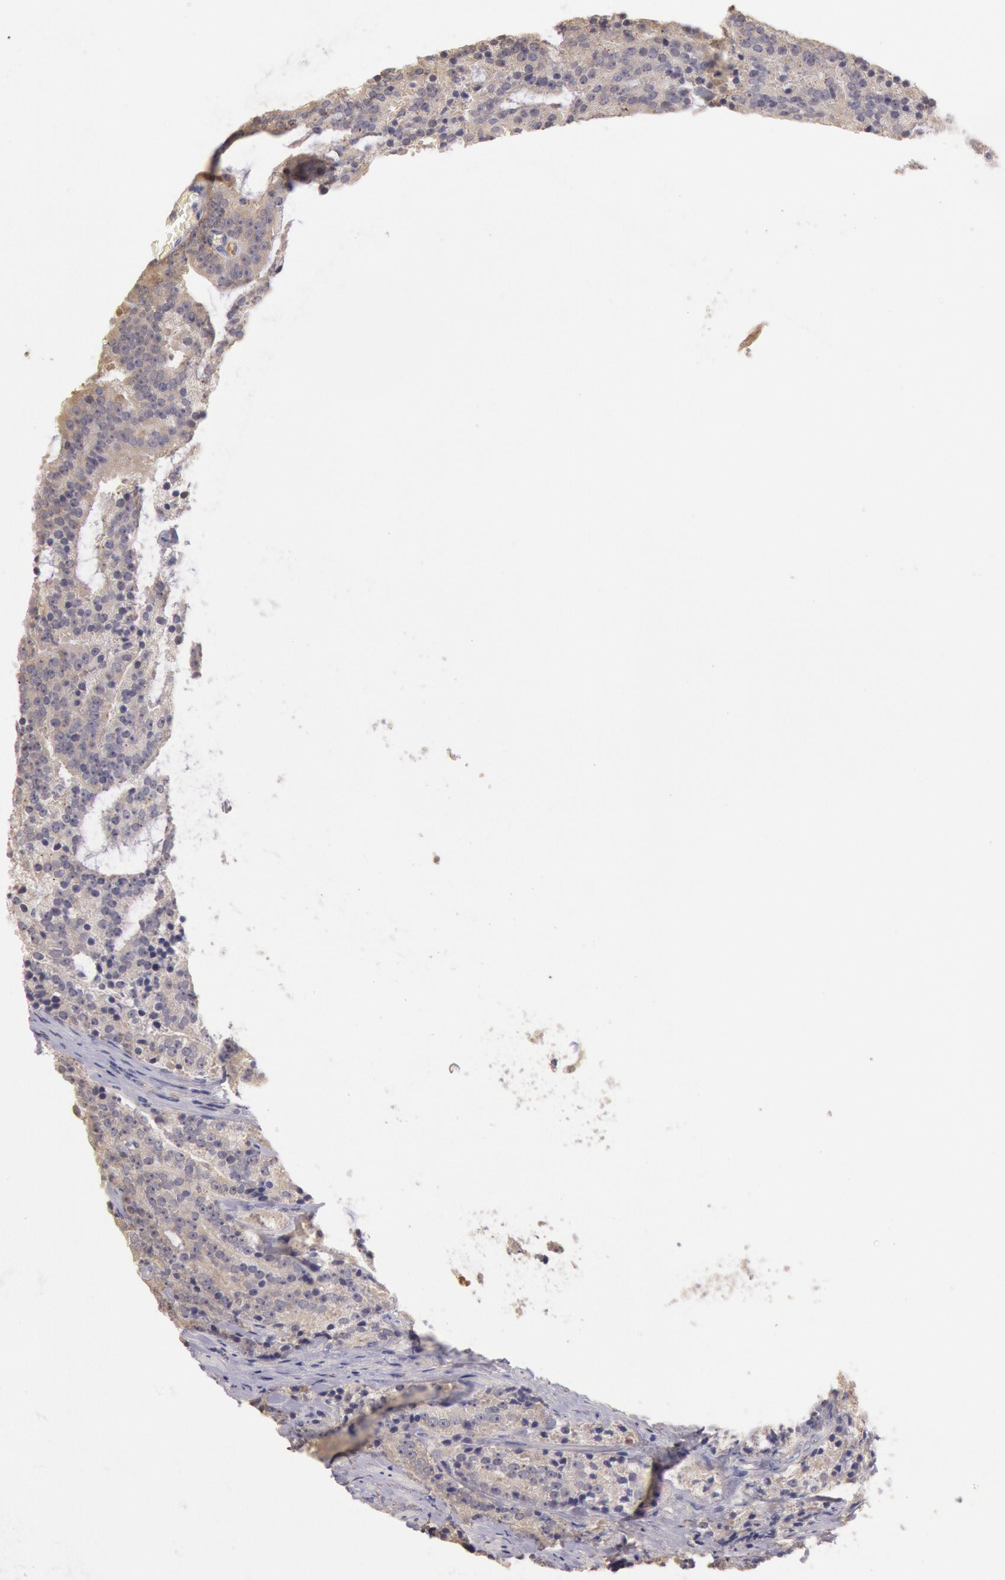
{"staining": {"intensity": "negative", "quantity": "none", "location": "none"}, "tissue": "prostate cancer", "cell_type": "Tumor cells", "image_type": "cancer", "snomed": [{"axis": "morphology", "description": "Adenocarcinoma, Medium grade"}, {"axis": "topography", "description": "Prostate"}], "caption": "DAB immunohistochemical staining of human prostate cancer displays no significant expression in tumor cells.", "gene": "C1R", "patient": {"sex": "male", "age": 65}}